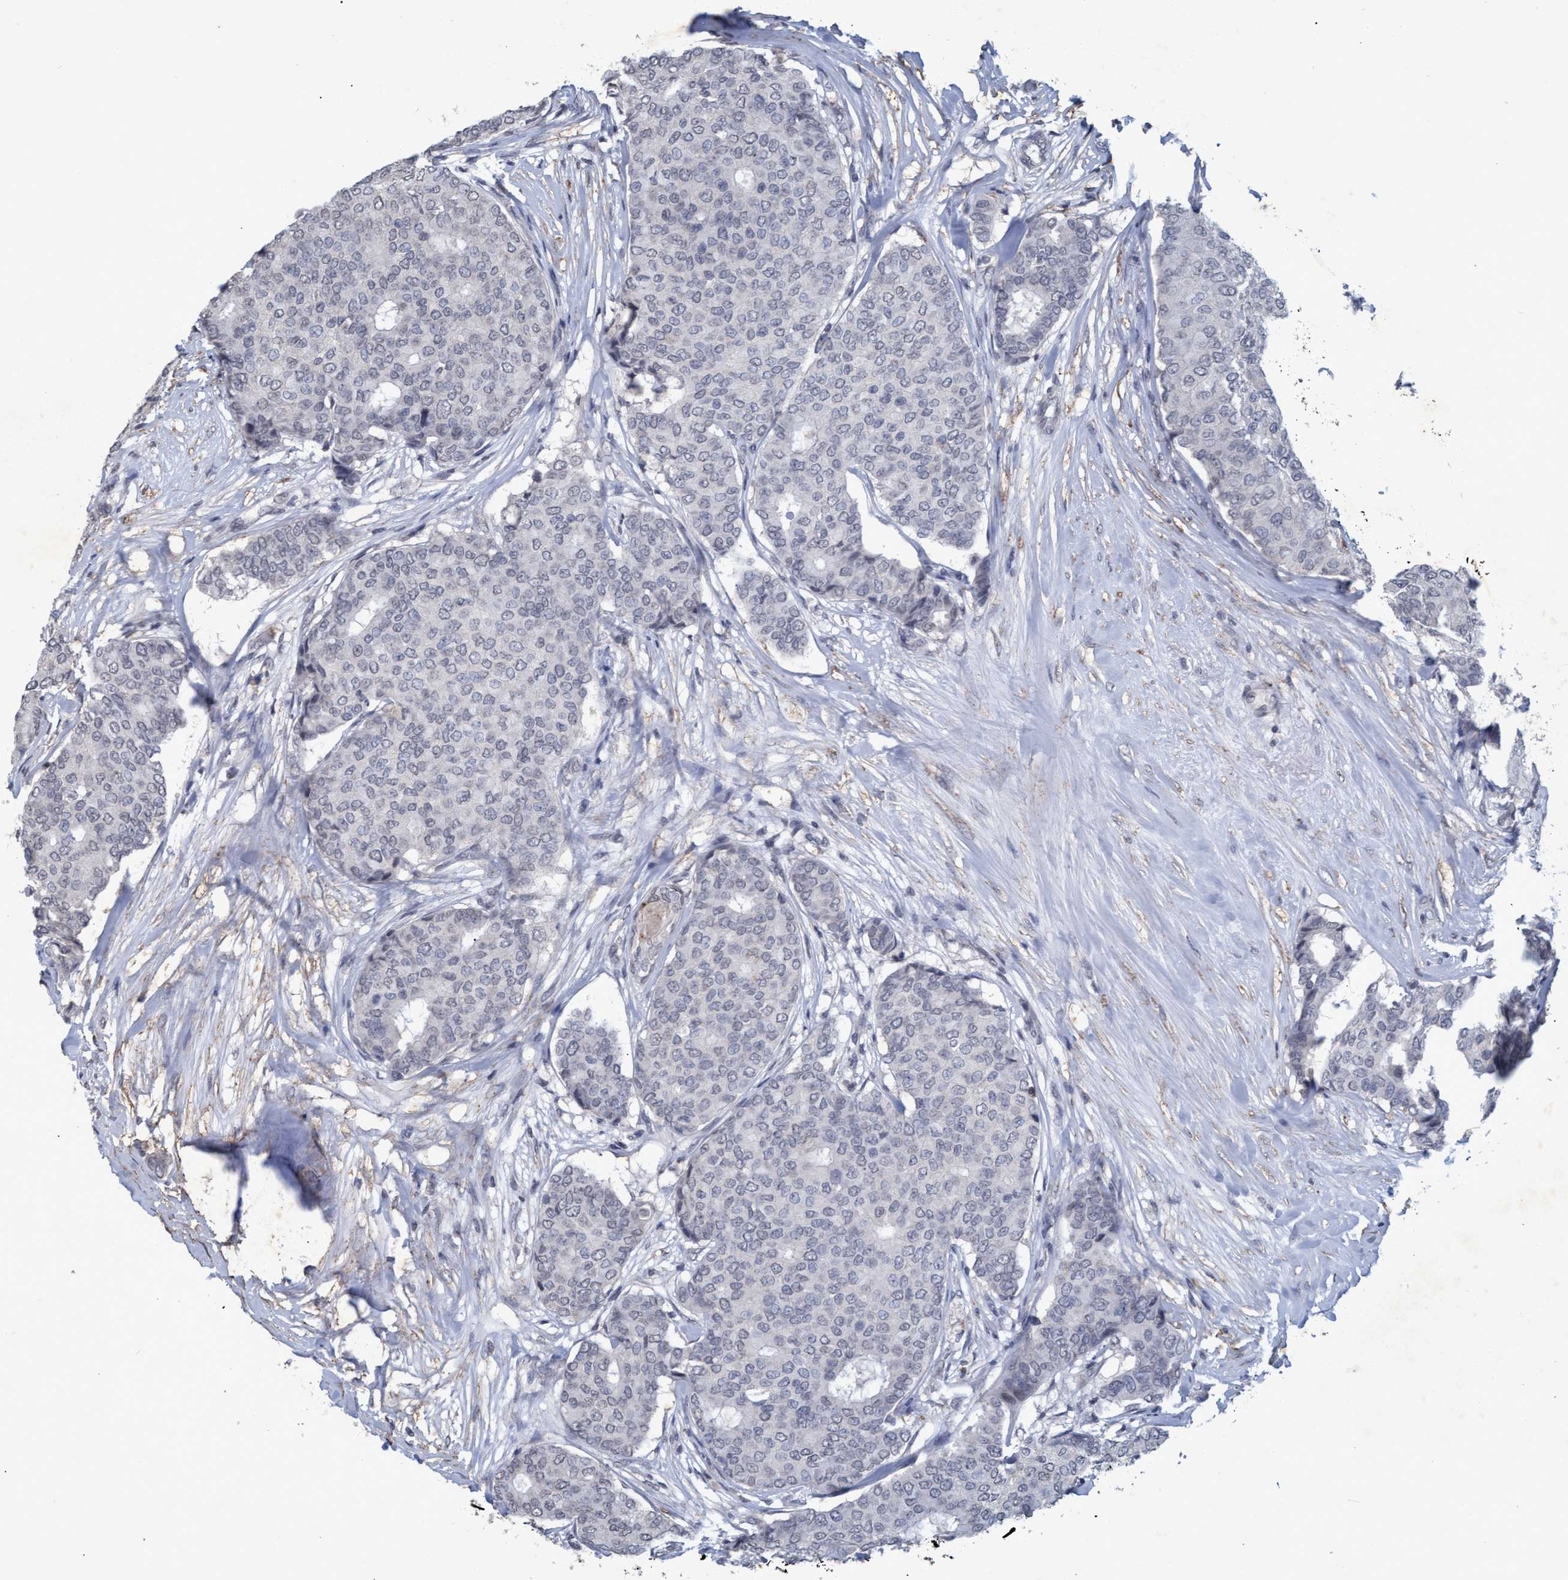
{"staining": {"intensity": "negative", "quantity": "none", "location": "none"}, "tissue": "breast cancer", "cell_type": "Tumor cells", "image_type": "cancer", "snomed": [{"axis": "morphology", "description": "Duct carcinoma"}, {"axis": "topography", "description": "Breast"}], "caption": "Intraductal carcinoma (breast) was stained to show a protein in brown. There is no significant positivity in tumor cells. (DAB (3,3'-diaminobenzidine) immunohistochemistry with hematoxylin counter stain).", "gene": "GALC", "patient": {"sex": "female", "age": 75}}